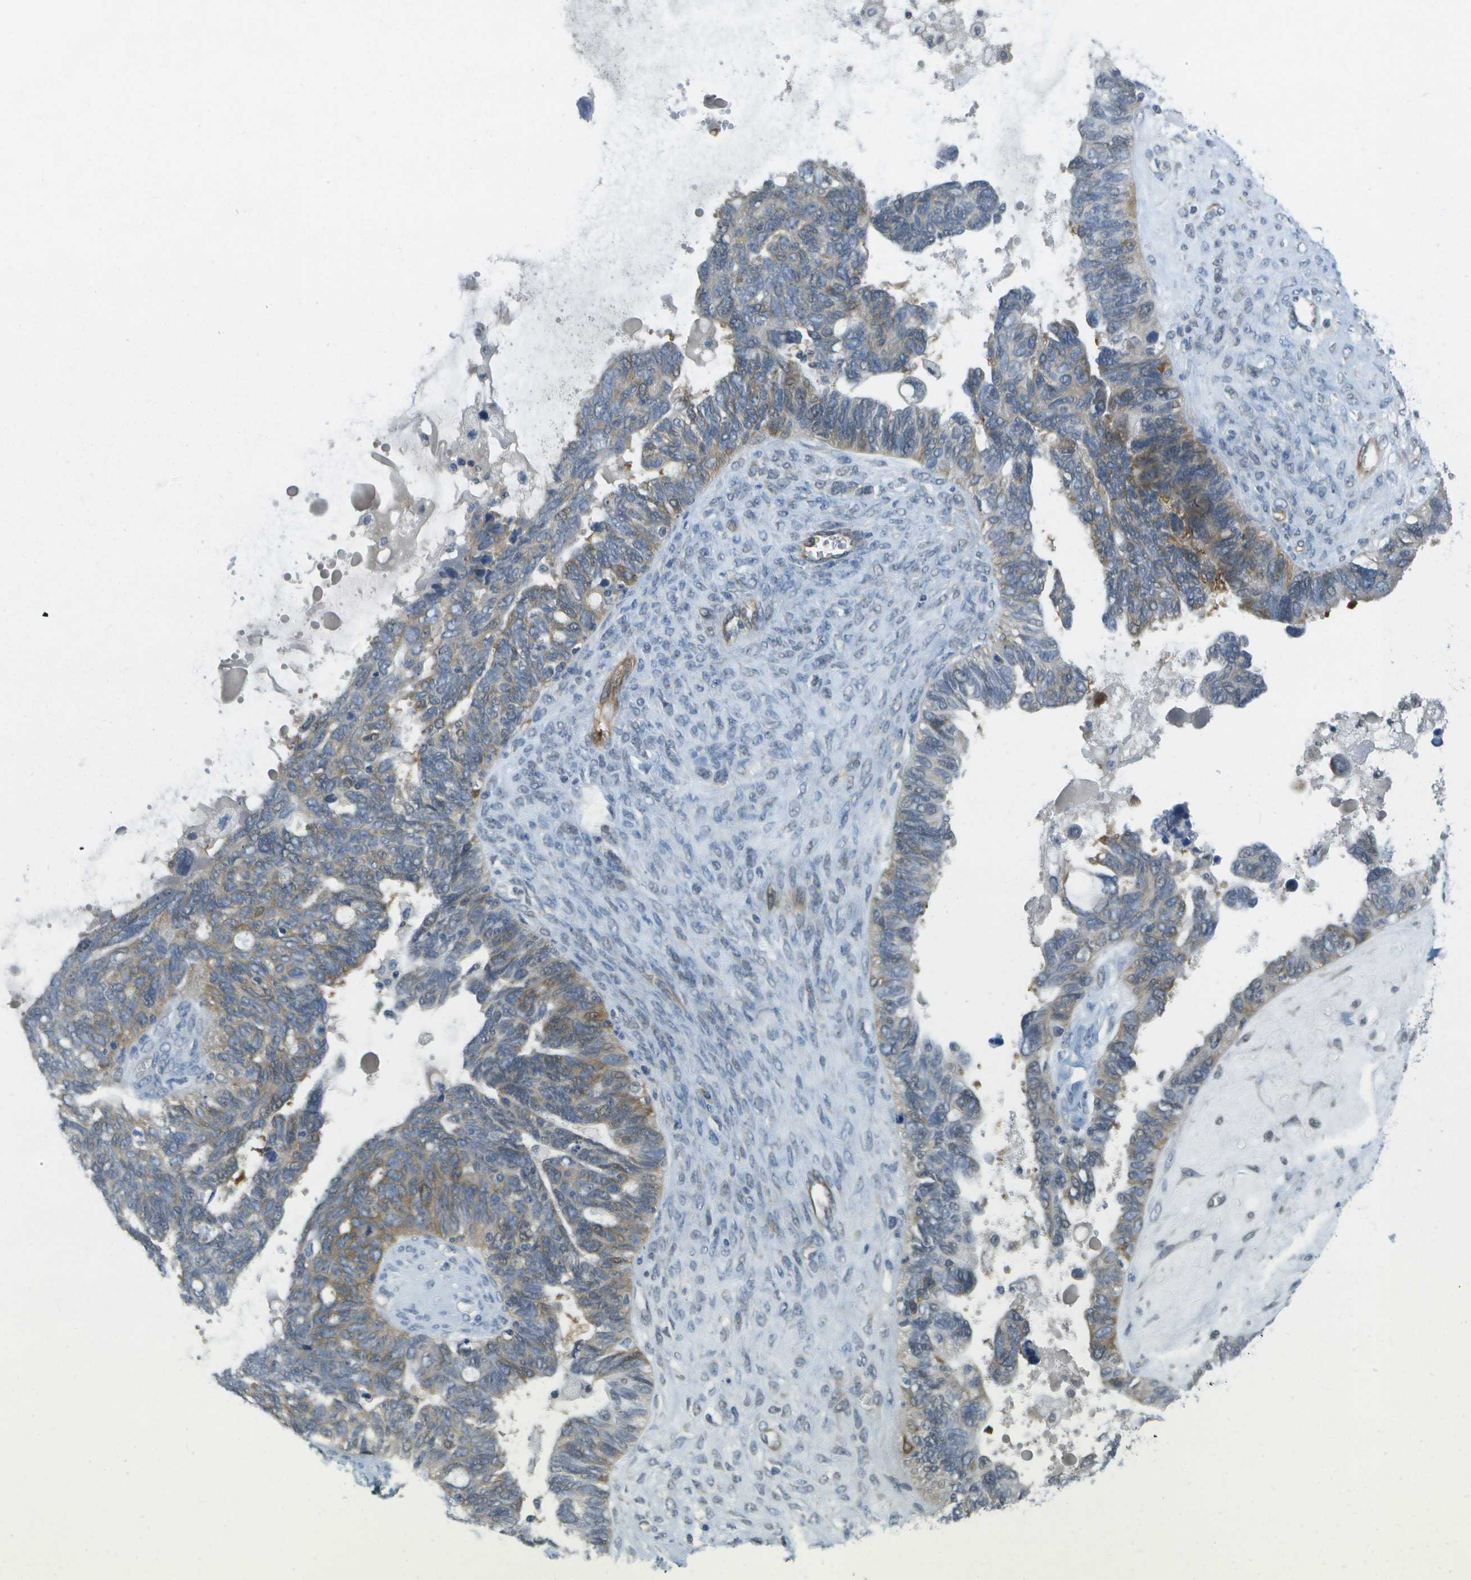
{"staining": {"intensity": "moderate", "quantity": "<25%", "location": "cytoplasmic/membranous"}, "tissue": "ovarian cancer", "cell_type": "Tumor cells", "image_type": "cancer", "snomed": [{"axis": "morphology", "description": "Cystadenocarcinoma, serous, NOS"}, {"axis": "topography", "description": "Ovary"}], "caption": "Moderate cytoplasmic/membranous protein positivity is identified in approximately <25% of tumor cells in ovarian serous cystadenocarcinoma.", "gene": "MARCHF8", "patient": {"sex": "female", "age": 79}}